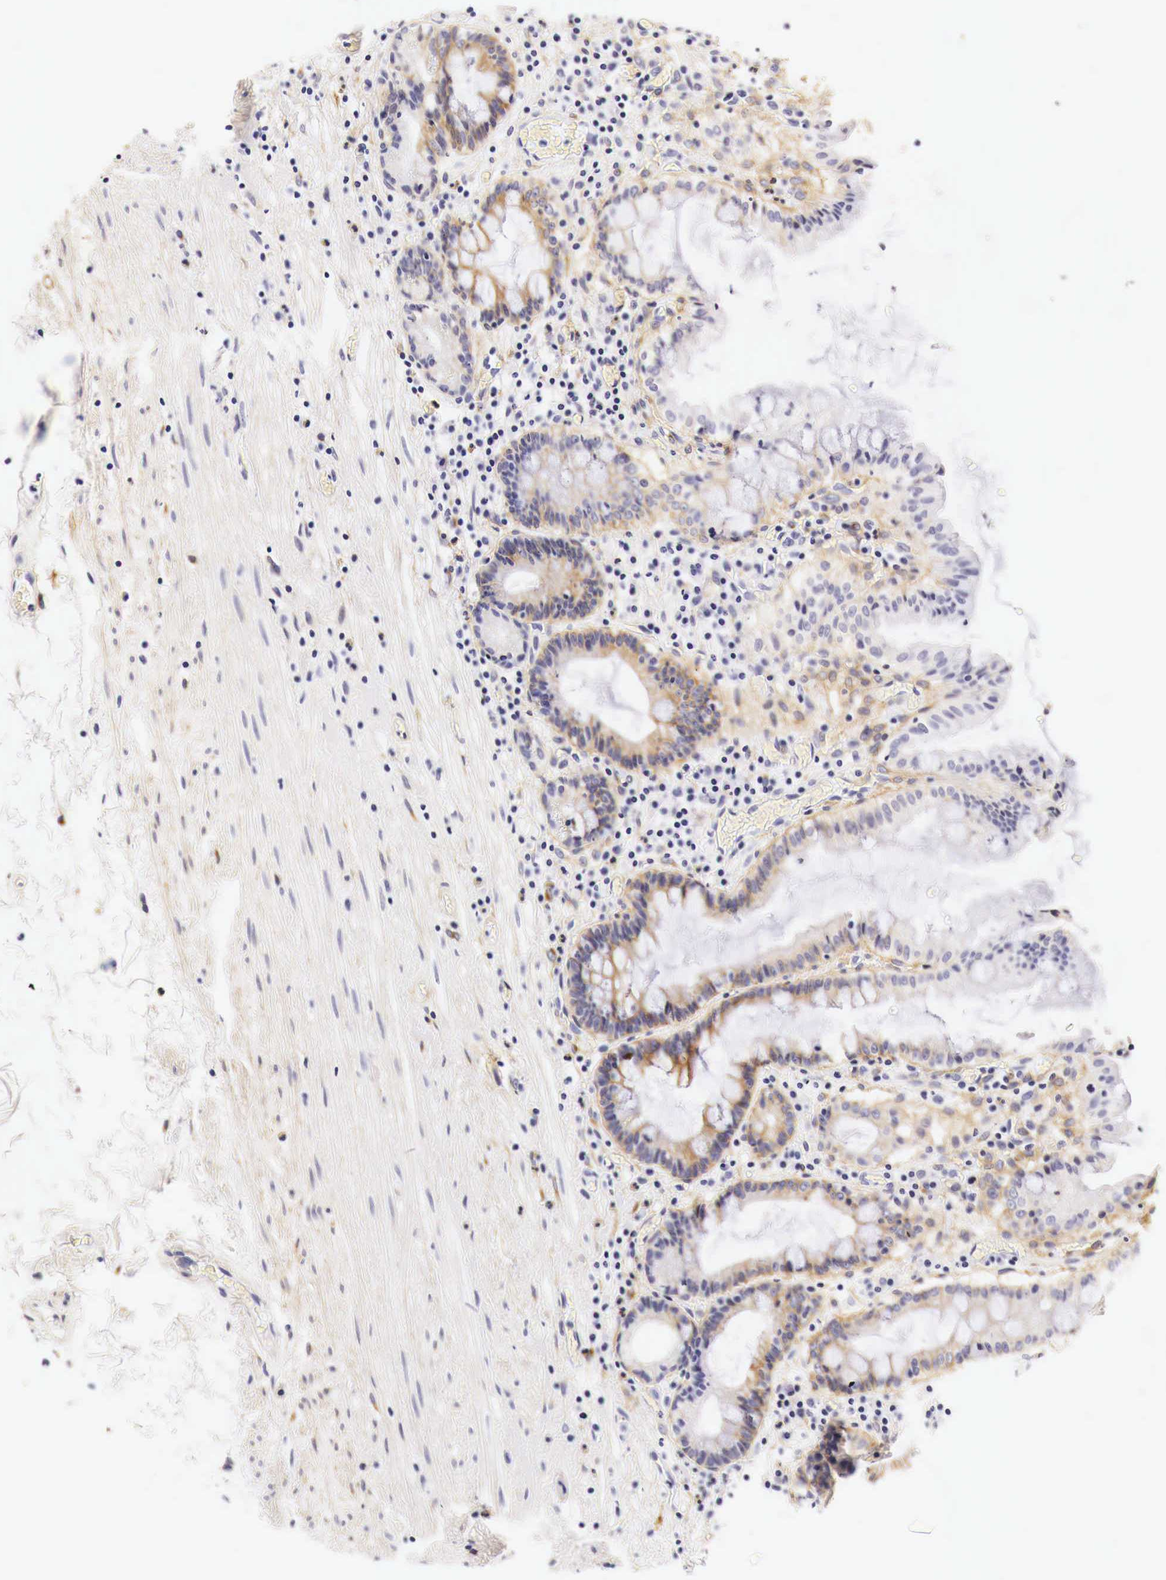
{"staining": {"intensity": "moderate", "quantity": "25%-75%", "location": "cytoplasmic/membranous"}, "tissue": "stomach", "cell_type": "Glandular cells", "image_type": "normal", "snomed": [{"axis": "morphology", "description": "Normal tissue, NOS"}, {"axis": "topography", "description": "Stomach, lower"}, {"axis": "topography", "description": "Duodenum"}], "caption": "A photomicrograph showing moderate cytoplasmic/membranous expression in about 25%-75% of glandular cells in unremarkable stomach, as visualized by brown immunohistochemical staining.", "gene": "EGFR", "patient": {"sex": "male", "age": 84}}